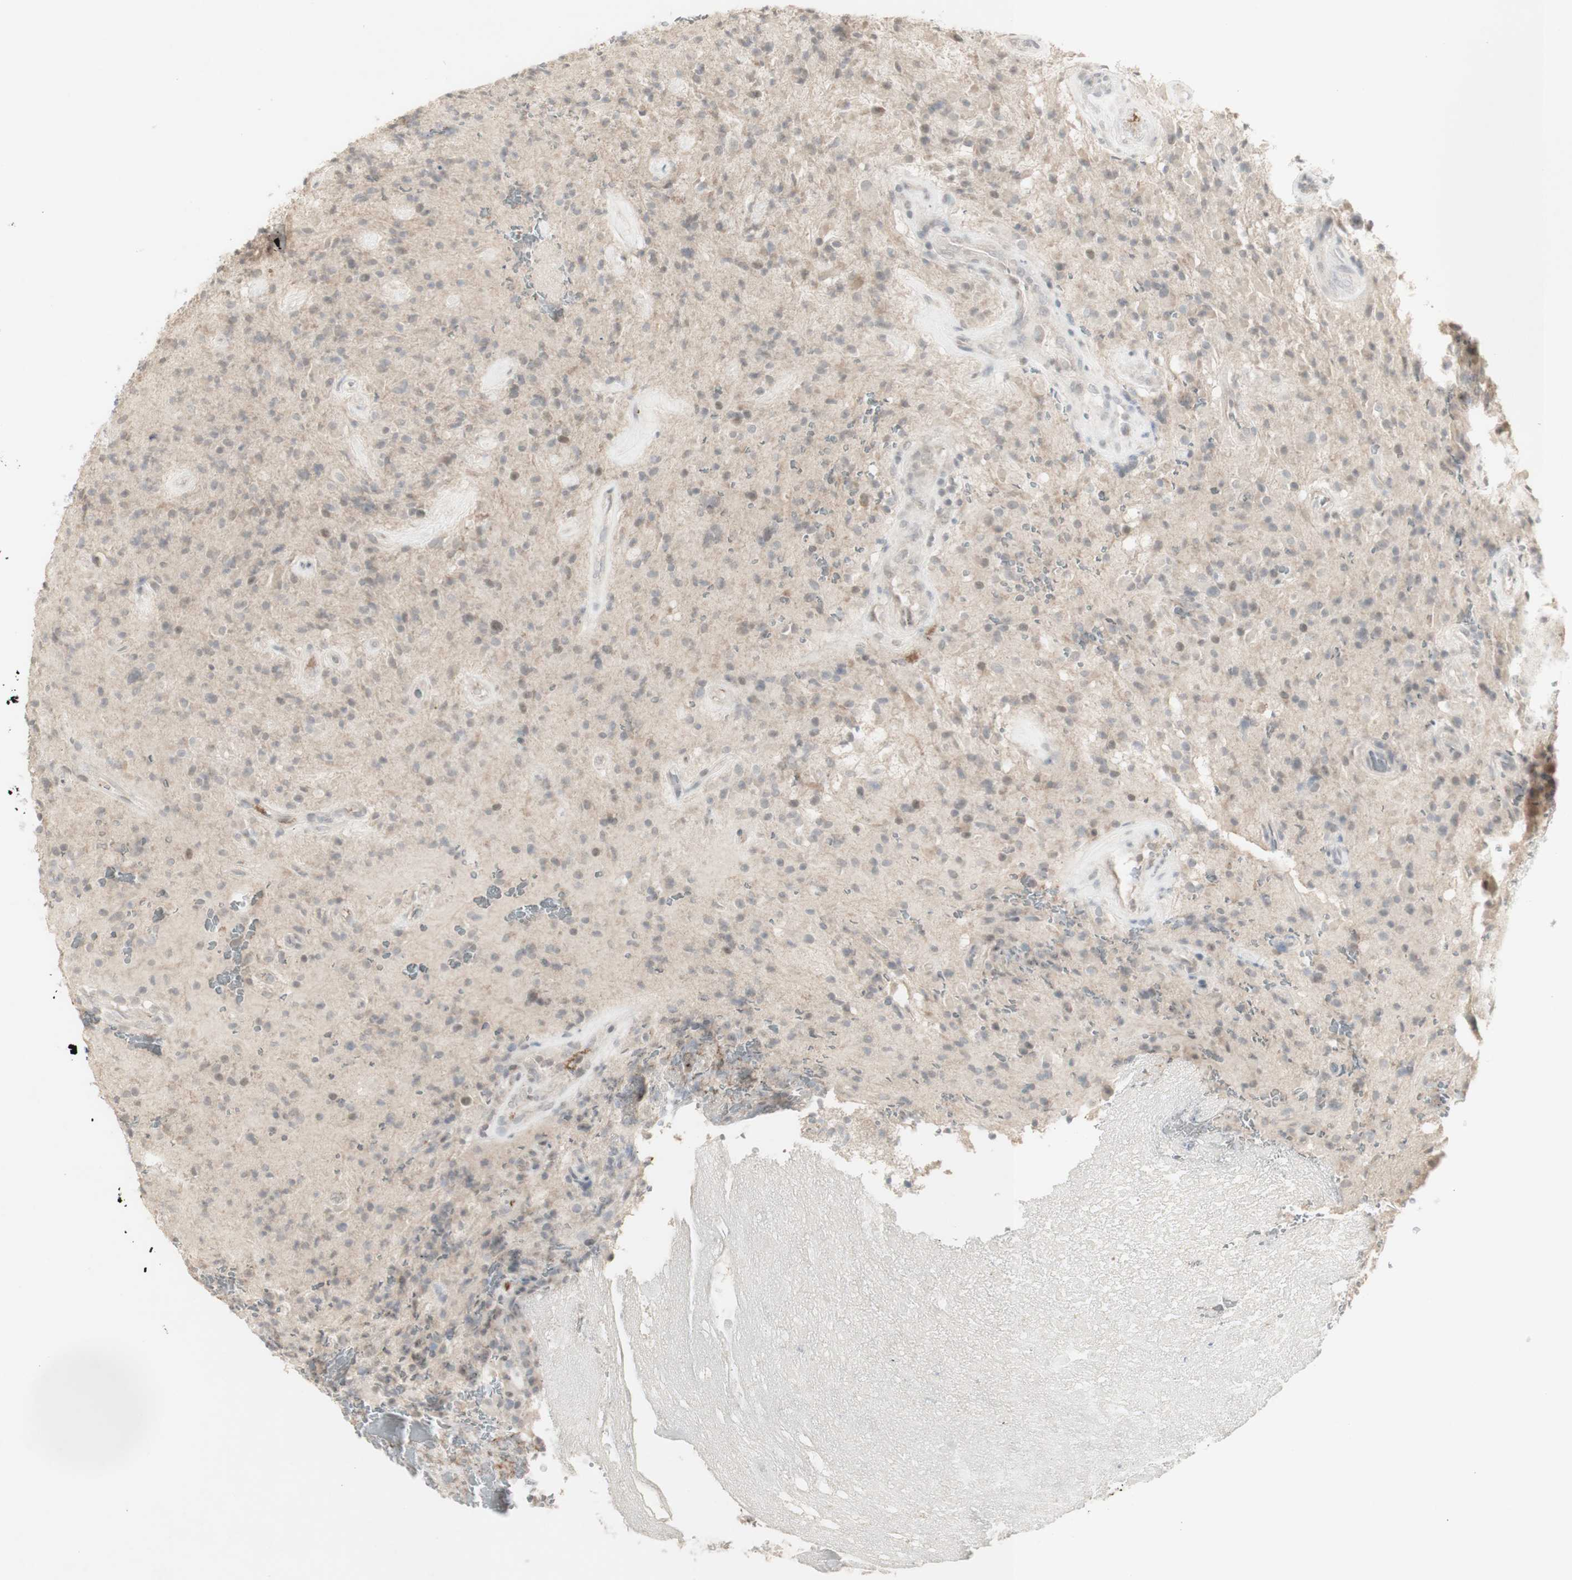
{"staining": {"intensity": "negative", "quantity": "none", "location": "none"}, "tissue": "glioma", "cell_type": "Tumor cells", "image_type": "cancer", "snomed": [{"axis": "morphology", "description": "Glioma, malignant, High grade"}, {"axis": "topography", "description": "Brain"}], "caption": "This is an immunohistochemistry (IHC) micrograph of glioma. There is no positivity in tumor cells.", "gene": "C1orf116", "patient": {"sex": "male", "age": 71}}